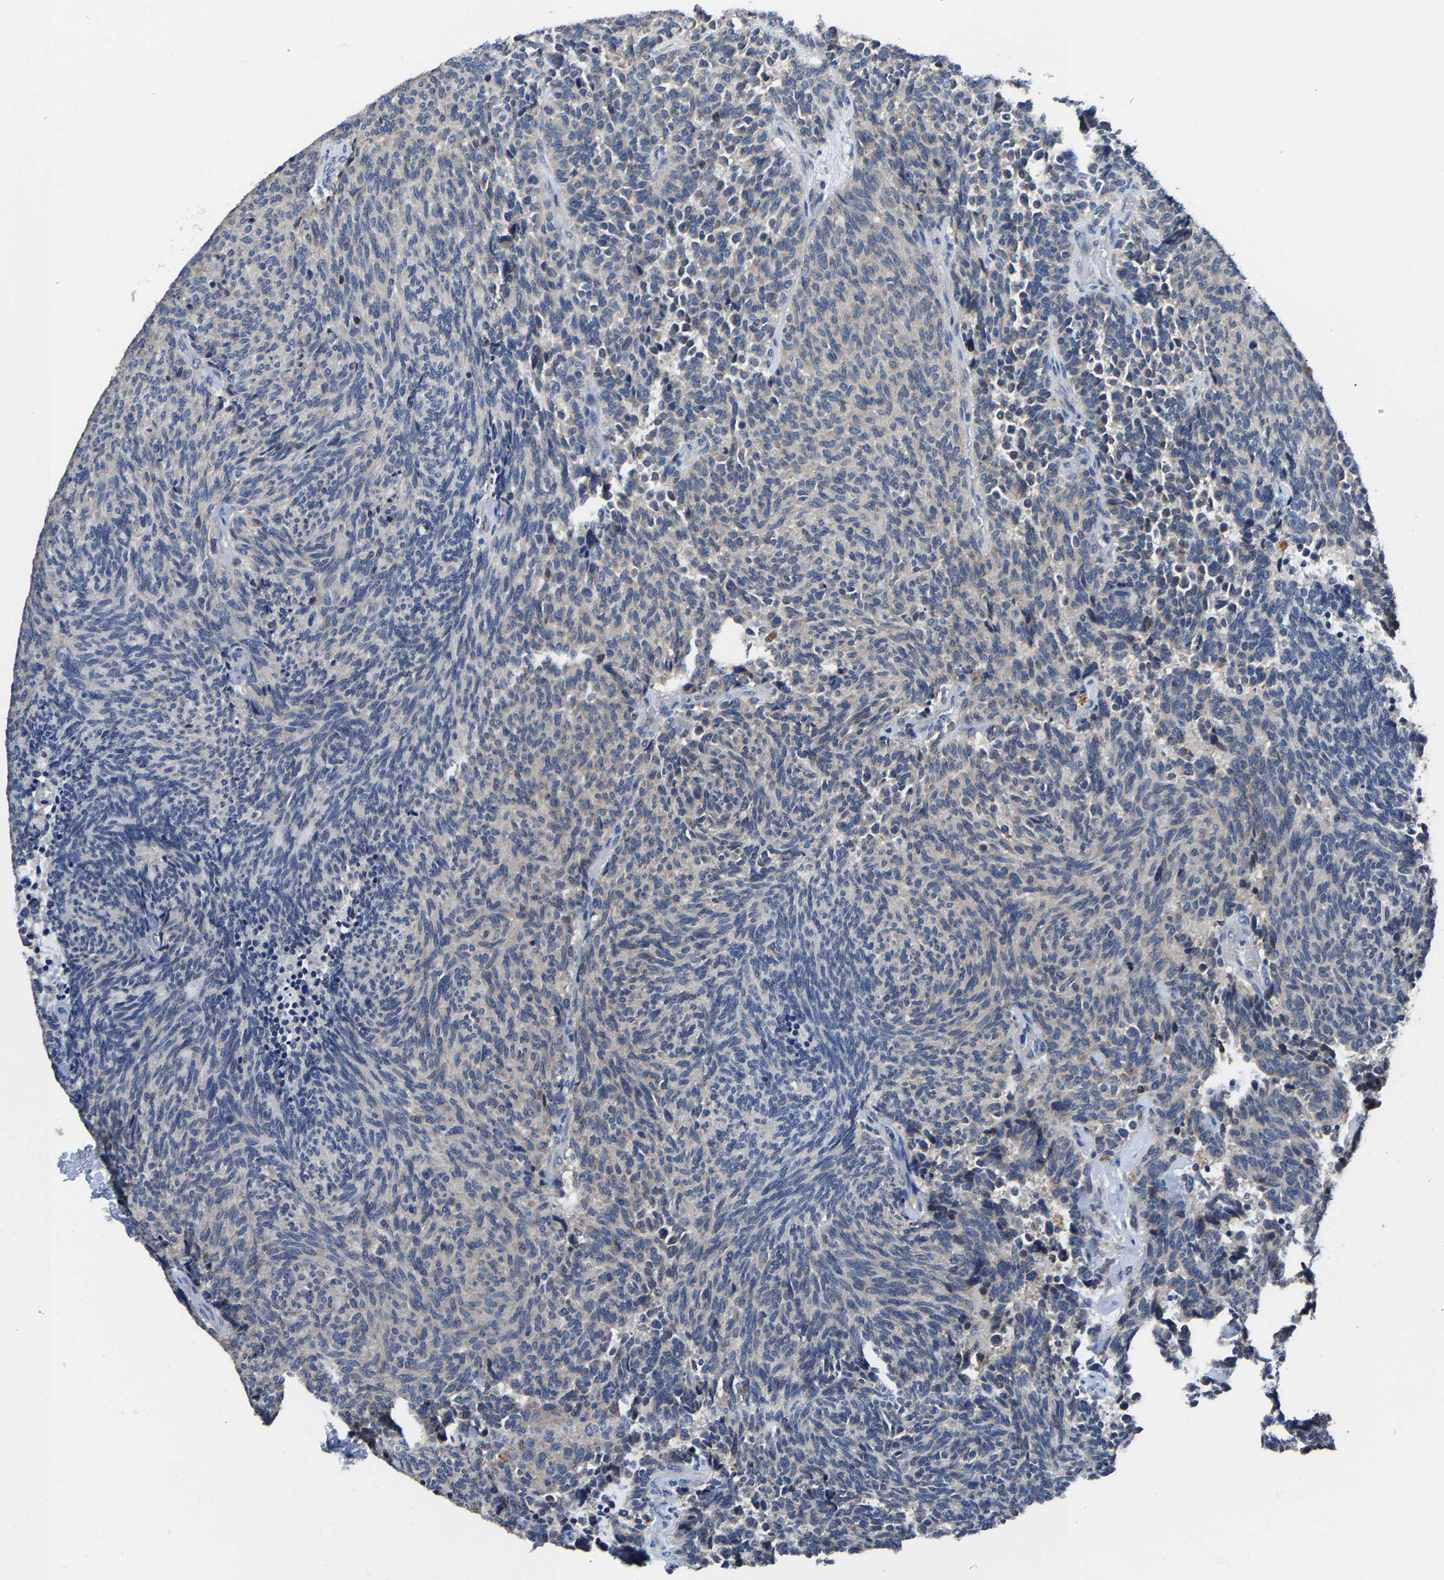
{"staining": {"intensity": "weak", "quantity": "<25%", "location": "cytoplasmic/membranous"}, "tissue": "carcinoid", "cell_type": "Tumor cells", "image_type": "cancer", "snomed": [{"axis": "morphology", "description": "Carcinoid, malignant, NOS"}, {"axis": "topography", "description": "Pancreas"}], "caption": "Immunohistochemistry (IHC) histopathology image of human carcinoid stained for a protein (brown), which shows no staining in tumor cells. (Immunohistochemistry, brightfield microscopy, high magnification).", "gene": "AGK", "patient": {"sex": "female", "age": 54}}